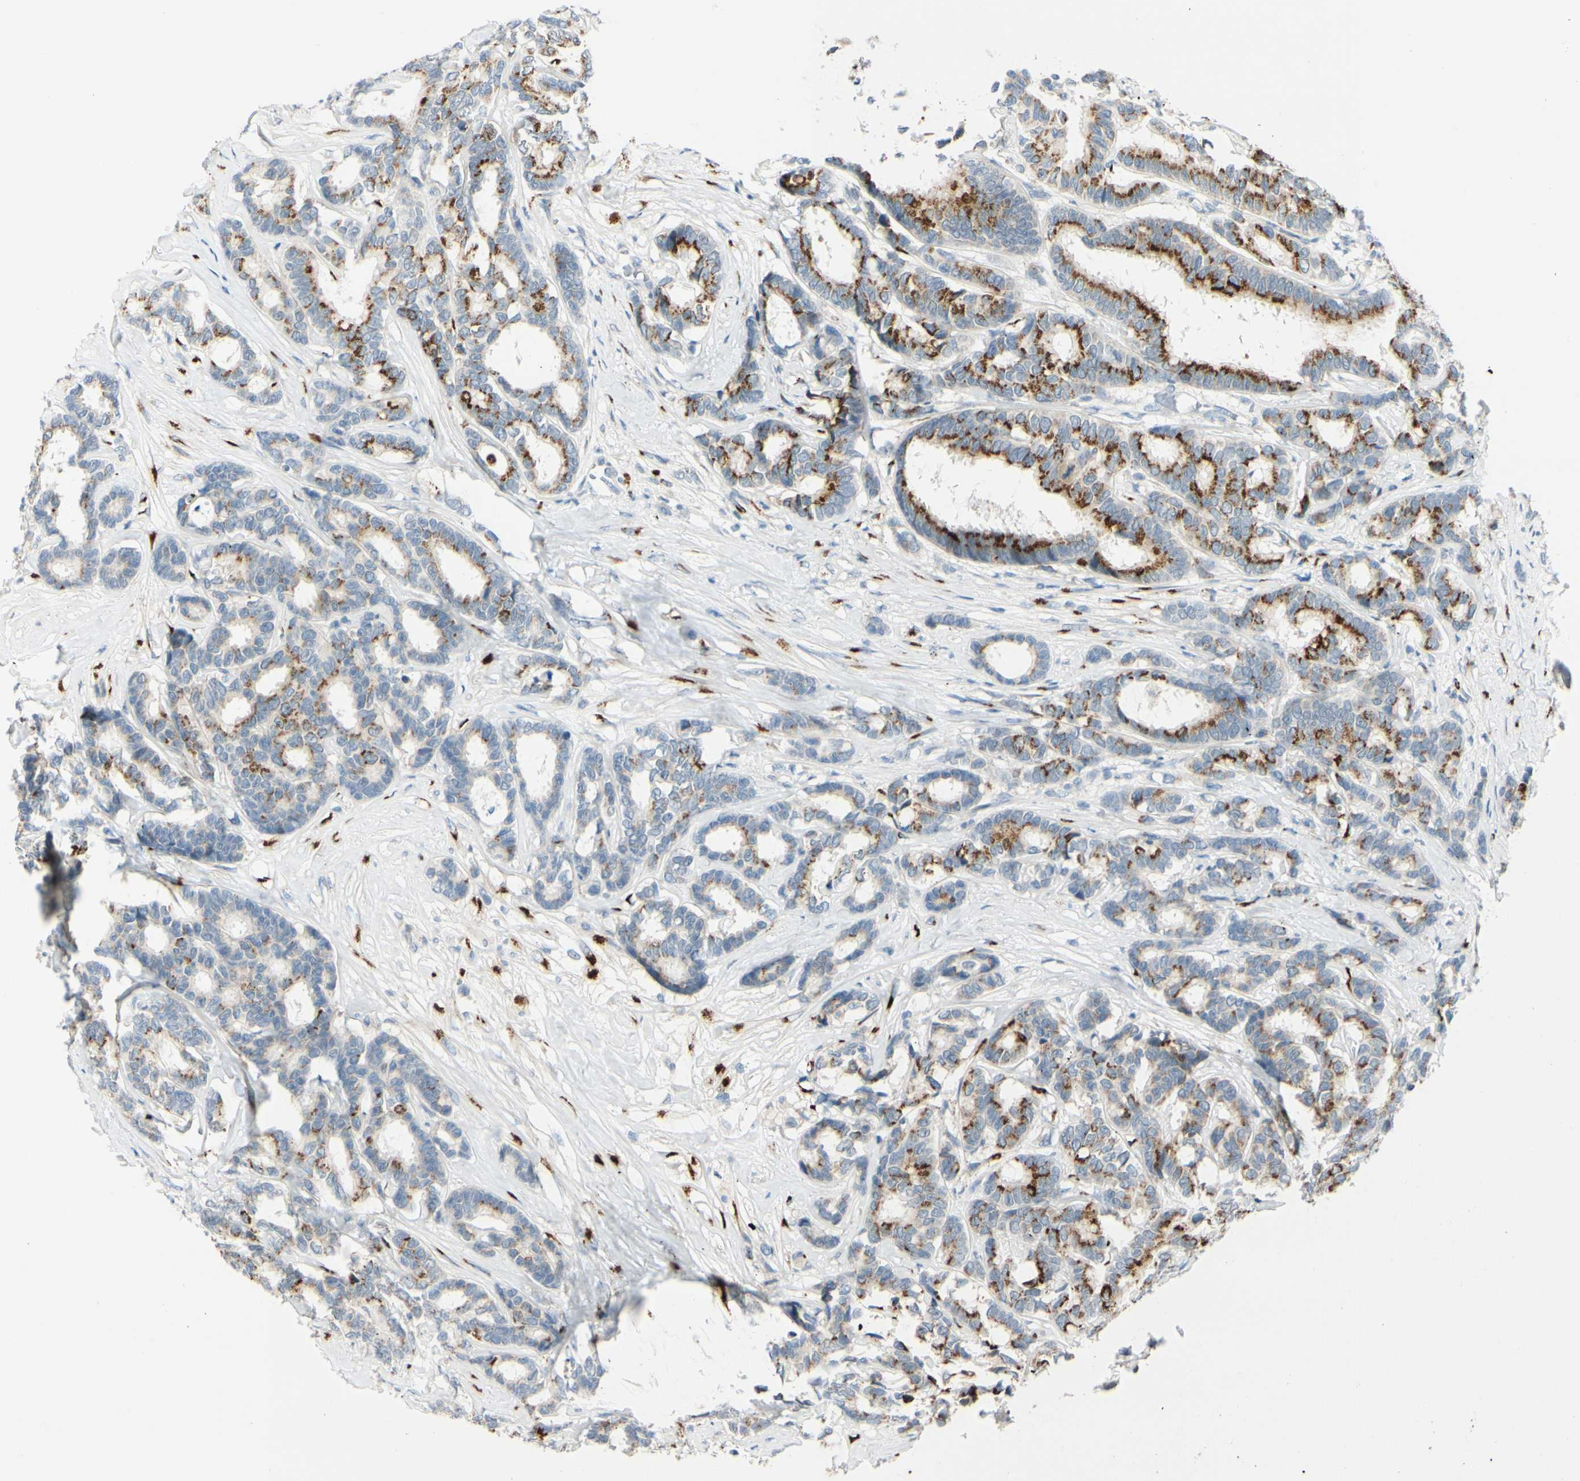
{"staining": {"intensity": "strong", "quantity": "25%-75%", "location": "cytoplasmic/membranous"}, "tissue": "breast cancer", "cell_type": "Tumor cells", "image_type": "cancer", "snomed": [{"axis": "morphology", "description": "Duct carcinoma"}, {"axis": "topography", "description": "Breast"}], "caption": "Human breast cancer stained for a protein (brown) exhibits strong cytoplasmic/membranous positive positivity in approximately 25%-75% of tumor cells.", "gene": "GALNT5", "patient": {"sex": "female", "age": 87}}